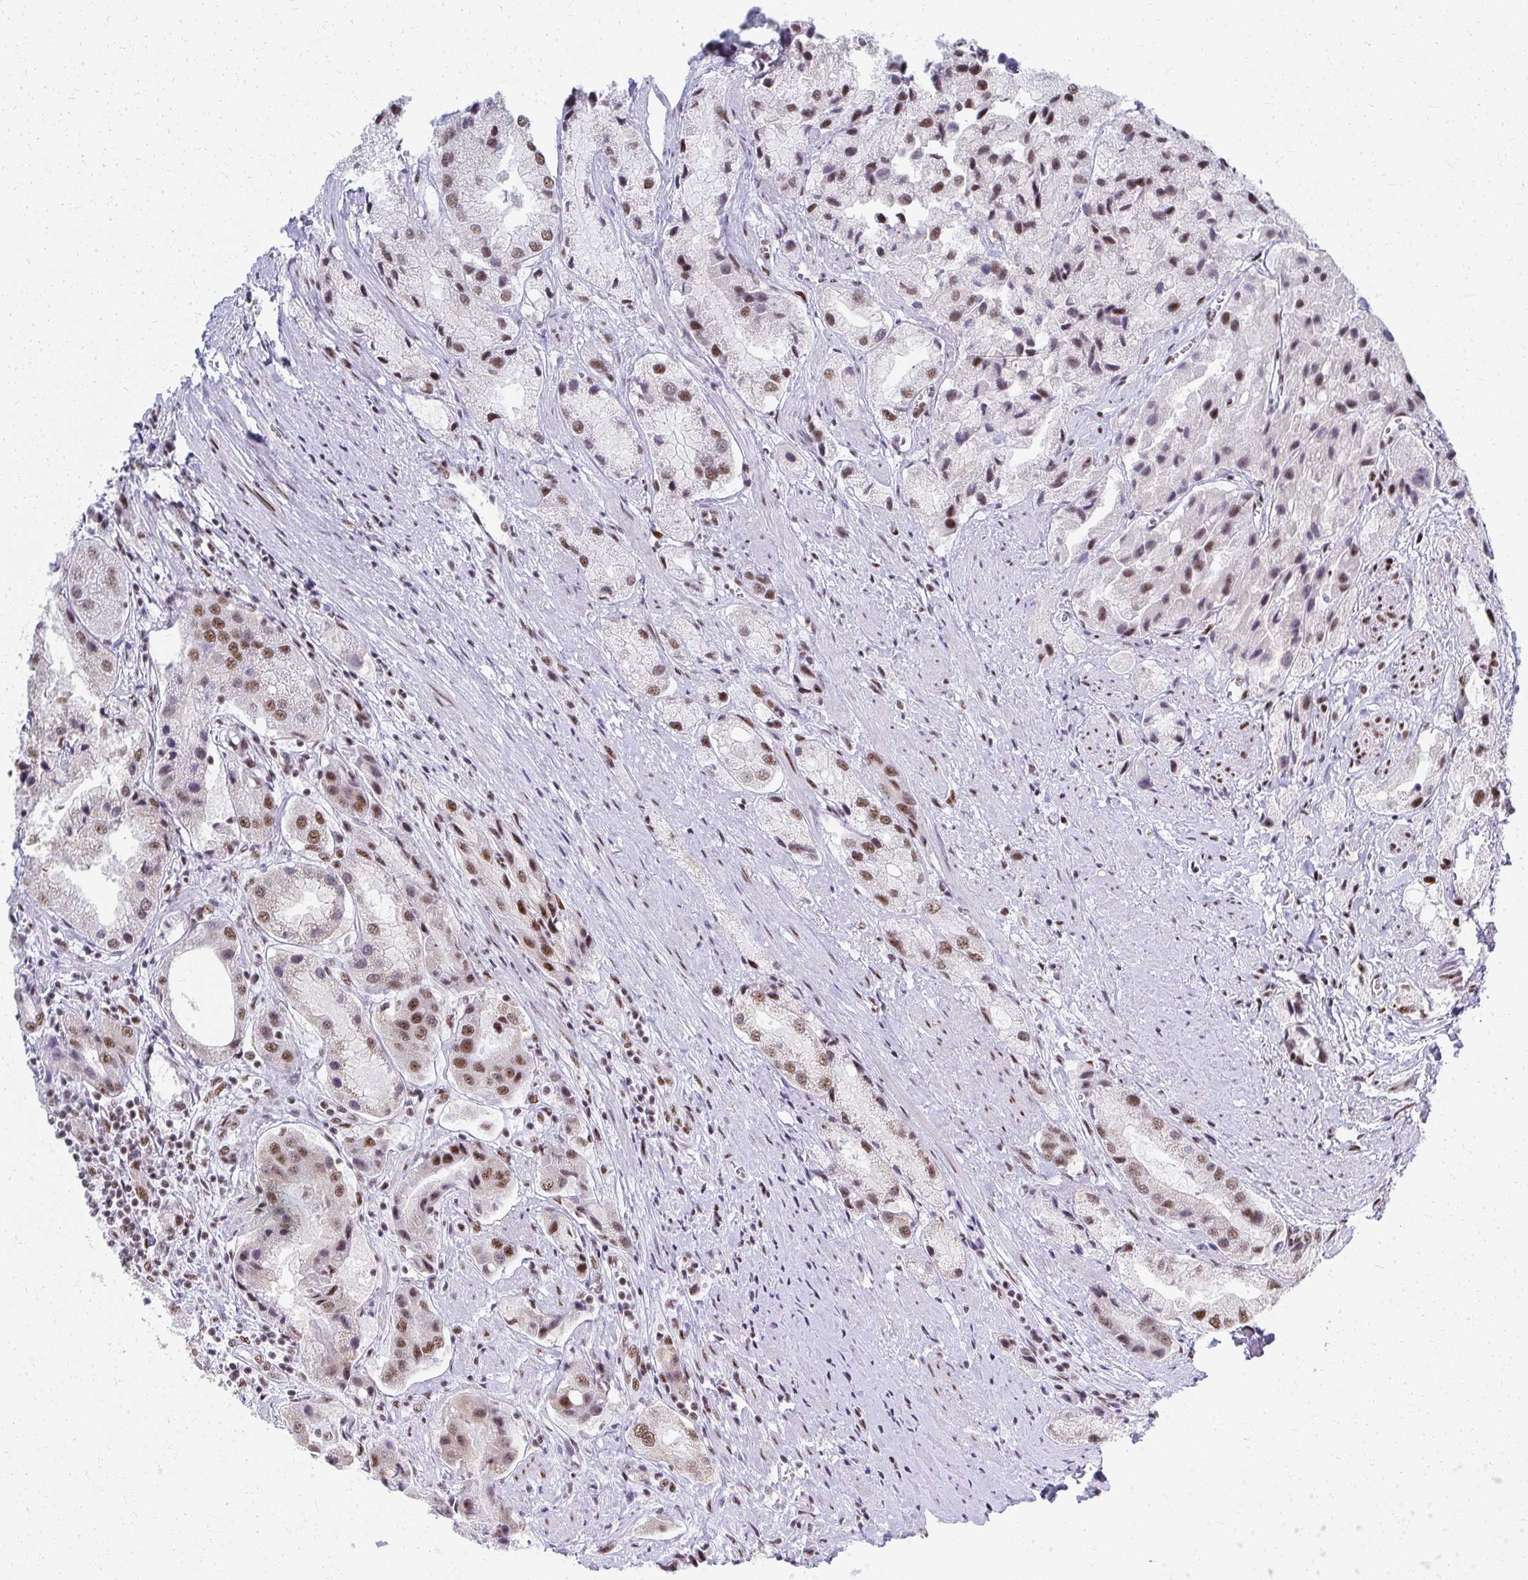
{"staining": {"intensity": "moderate", "quantity": "25%-75%", "location": "nuclear"}, "tissue": "prostate cancer", "cell_type": "Tumor cells", "image_type": "cancer", "snomed": [{"axis": "morphology", "description": "Adenocarcinoma, Low grade"}, {"axis": "topography", "description": "Prostate"}], "caption": "IHC histopathology image of low-grade adenocarcinoma (prostate) stained for a protein (brown), which exhibits medium levels of moderate nuclear expression in approximately 25%-75% of tumor cells.", "gene": "CREBBP", "patient": {"sex": "male", "age": 69}}